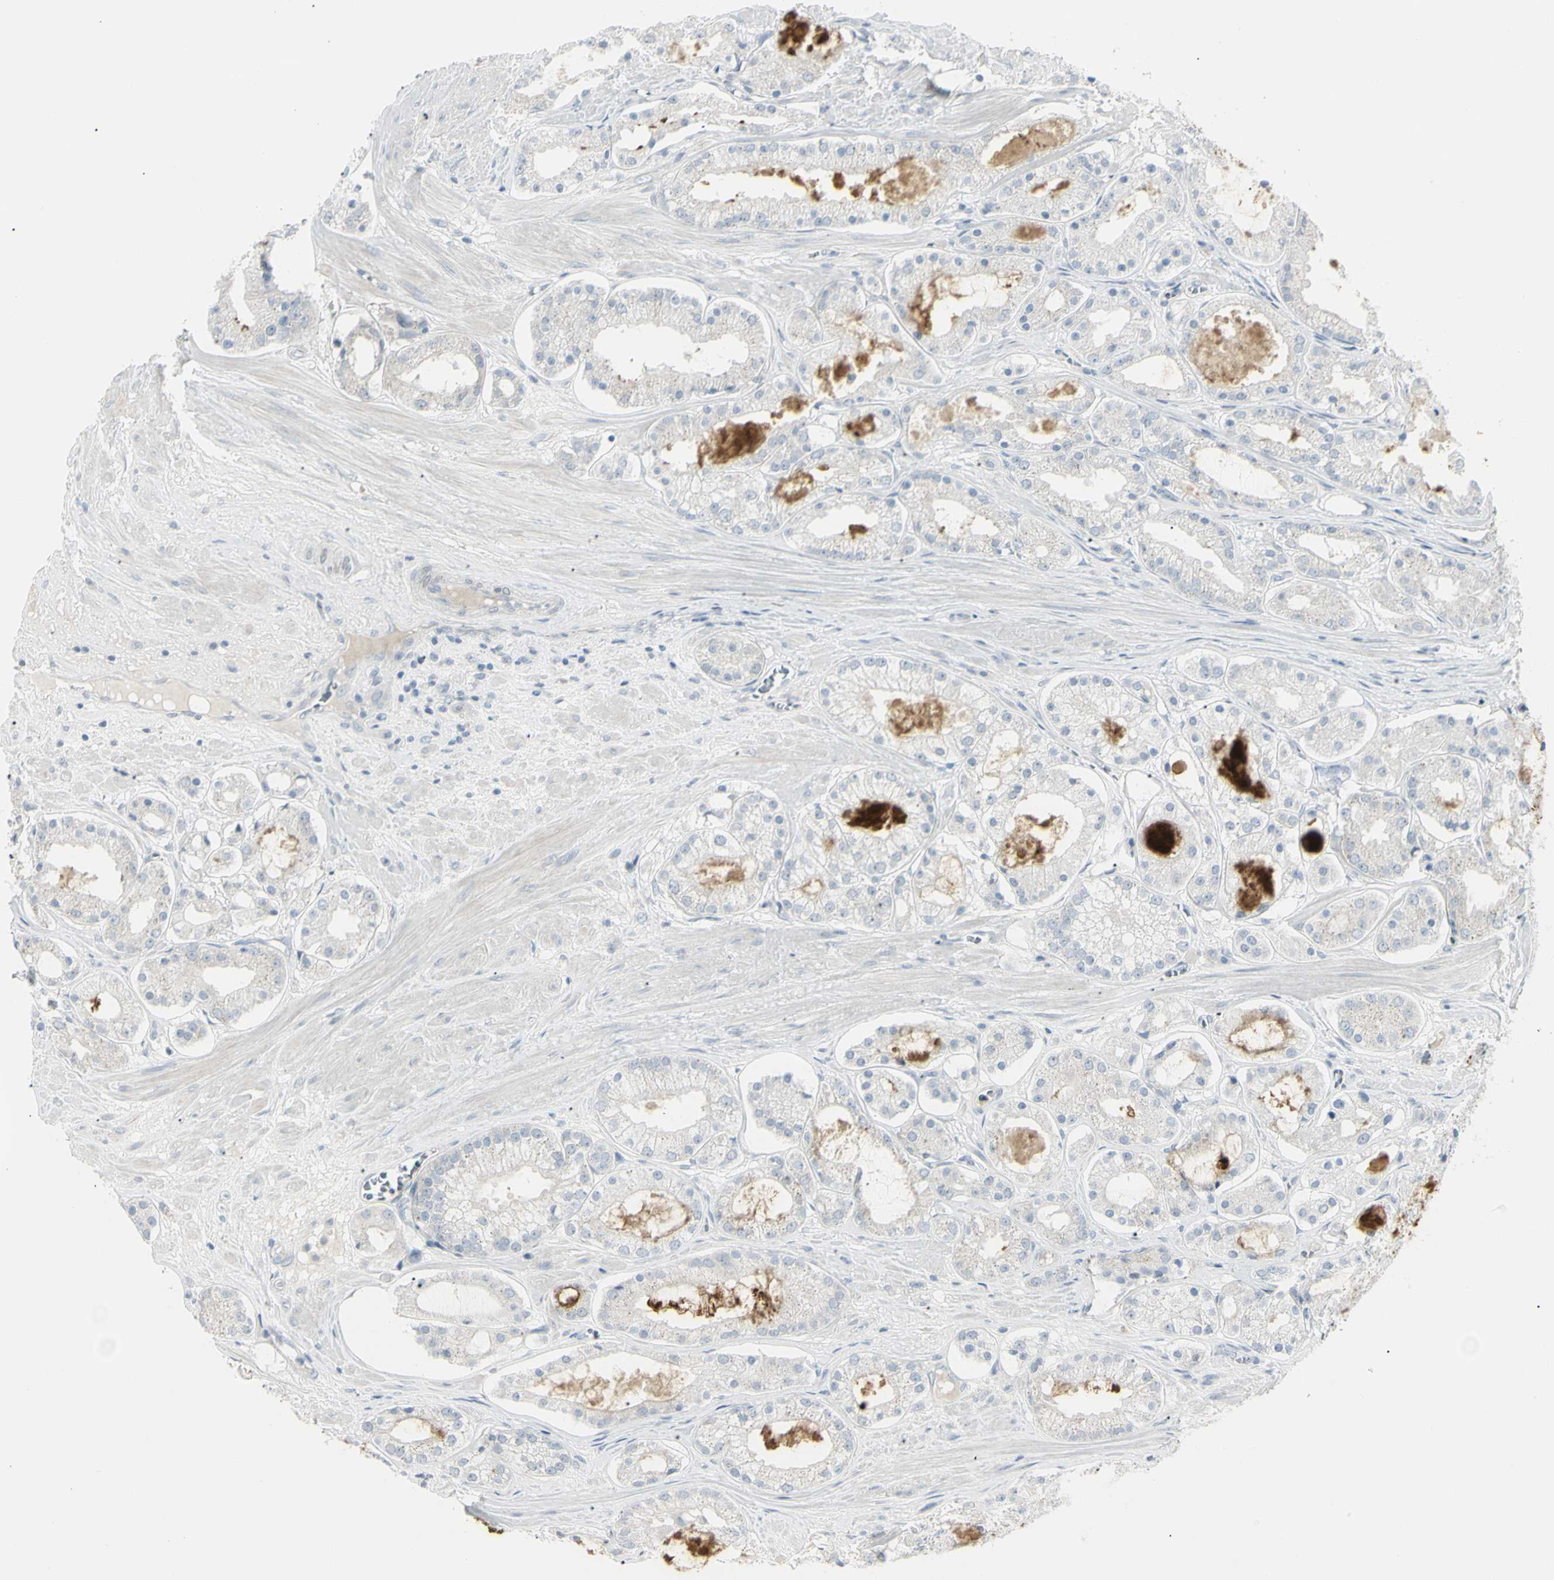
{"staining": {"intensity": "negative", "quantity": "none", "location": "none"}, "tissue": "prostate cancer", "cell_type": "Tumor cells", "image_type": "cancer", "snomed": [{"axis": "morphology", "description": "Adenocarcinoma, High grade"}, {"axis": "topography", "description": "Prostate"}], "caption": "Tumor cells are negative for protein expression in human prostate cancer. The staining is performed using DAB (3,3'-diaminobenzidine) brown chromogen with nuclei counter-stained in using hematoxylin.", "gene": "PIP", "patient": {"sex": "male", "age": 66}}